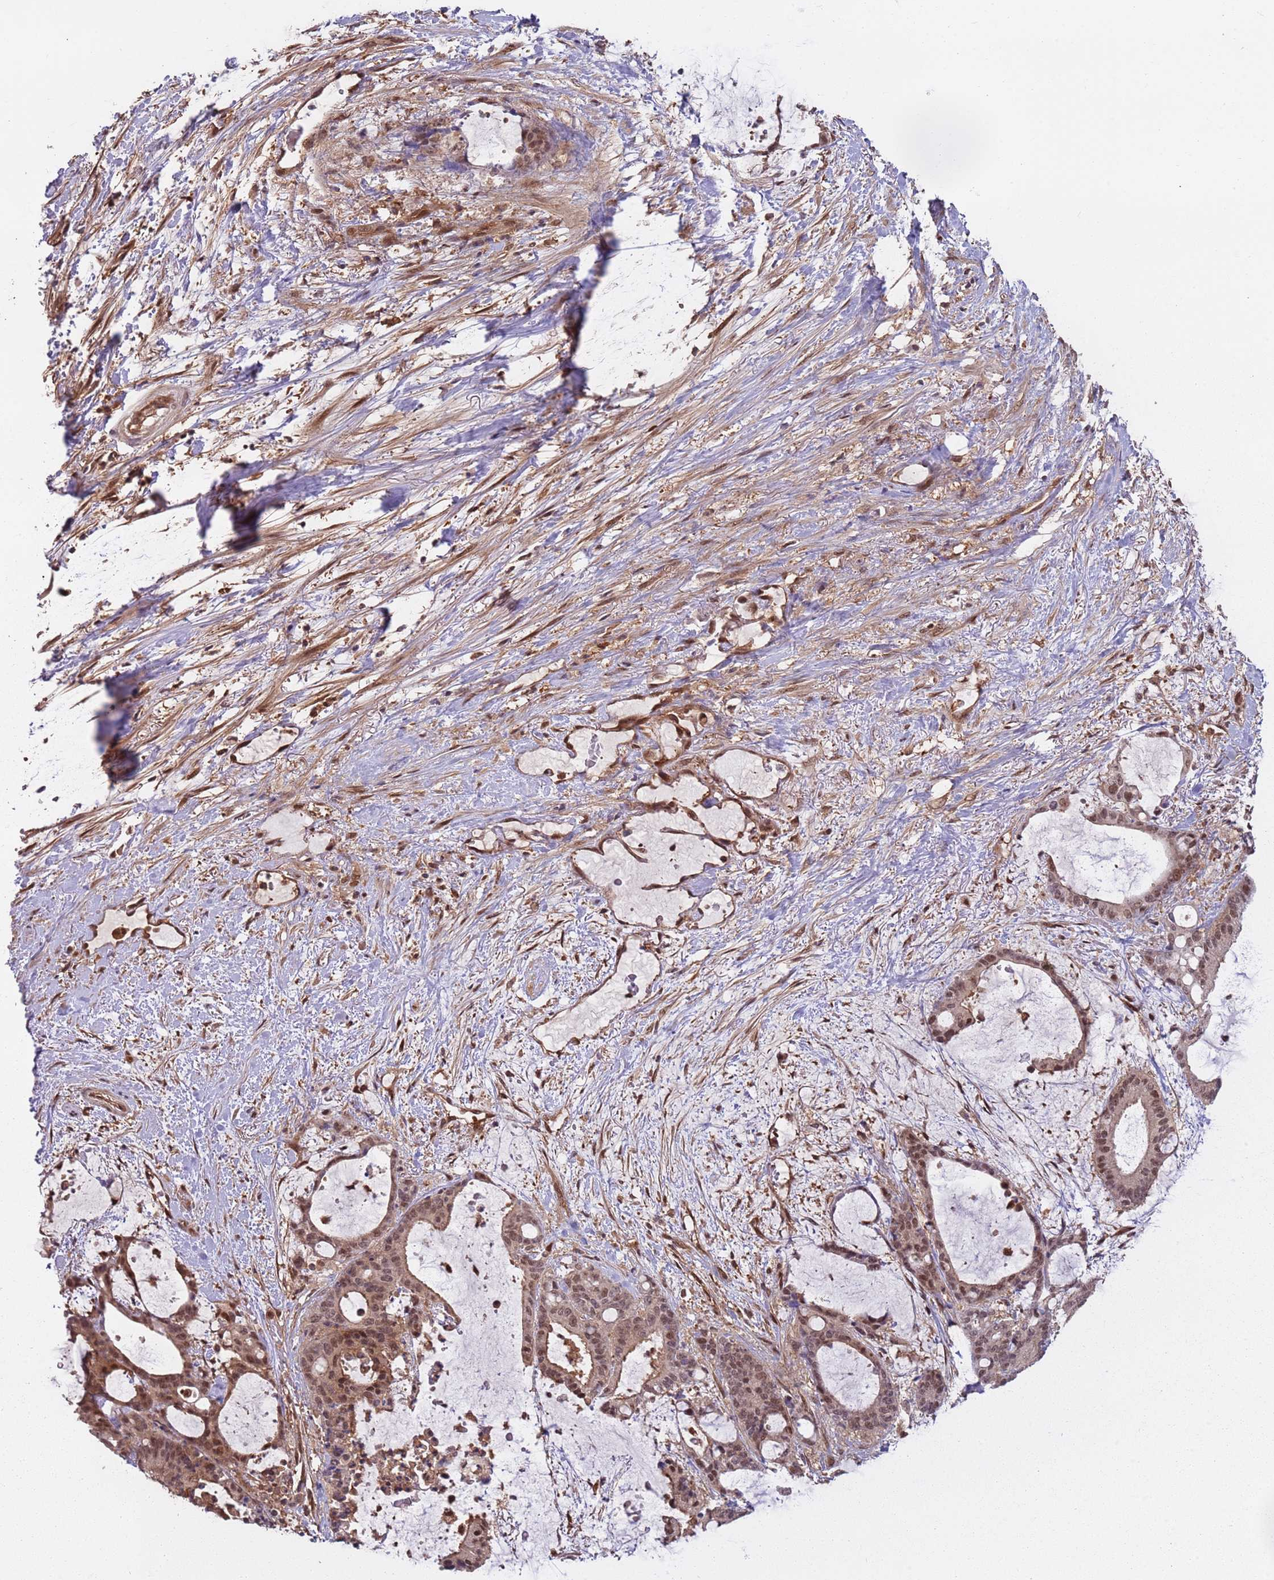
{"staining": {"intensity": "moderate", "quantity": ">75%", "location": "cytoplasmic/membranous,nuclear"}, "tissue": "liver cancer", "cell_type": "Tumor cells", "image_type": "cancer", "snomed": [{"axis": "morphology", "description": "Normal tissue, NOS"}, {"axis": "morphology", "description": "Cholangiocarcinoma"}, {"axis": "topography", "description": "Liver"}, {"axis": "topography", "description": "Peripheral nerve tissue"}], "caption": "Protein expression analysis of human liver cancer (cholangiocarcinoma) reveals moderate cytoplasmic/membranous and nuclear expression in approximately >75% of tumor cells.", "gene": "PGLS", "patient": {"sex": "female", "age": 73}}